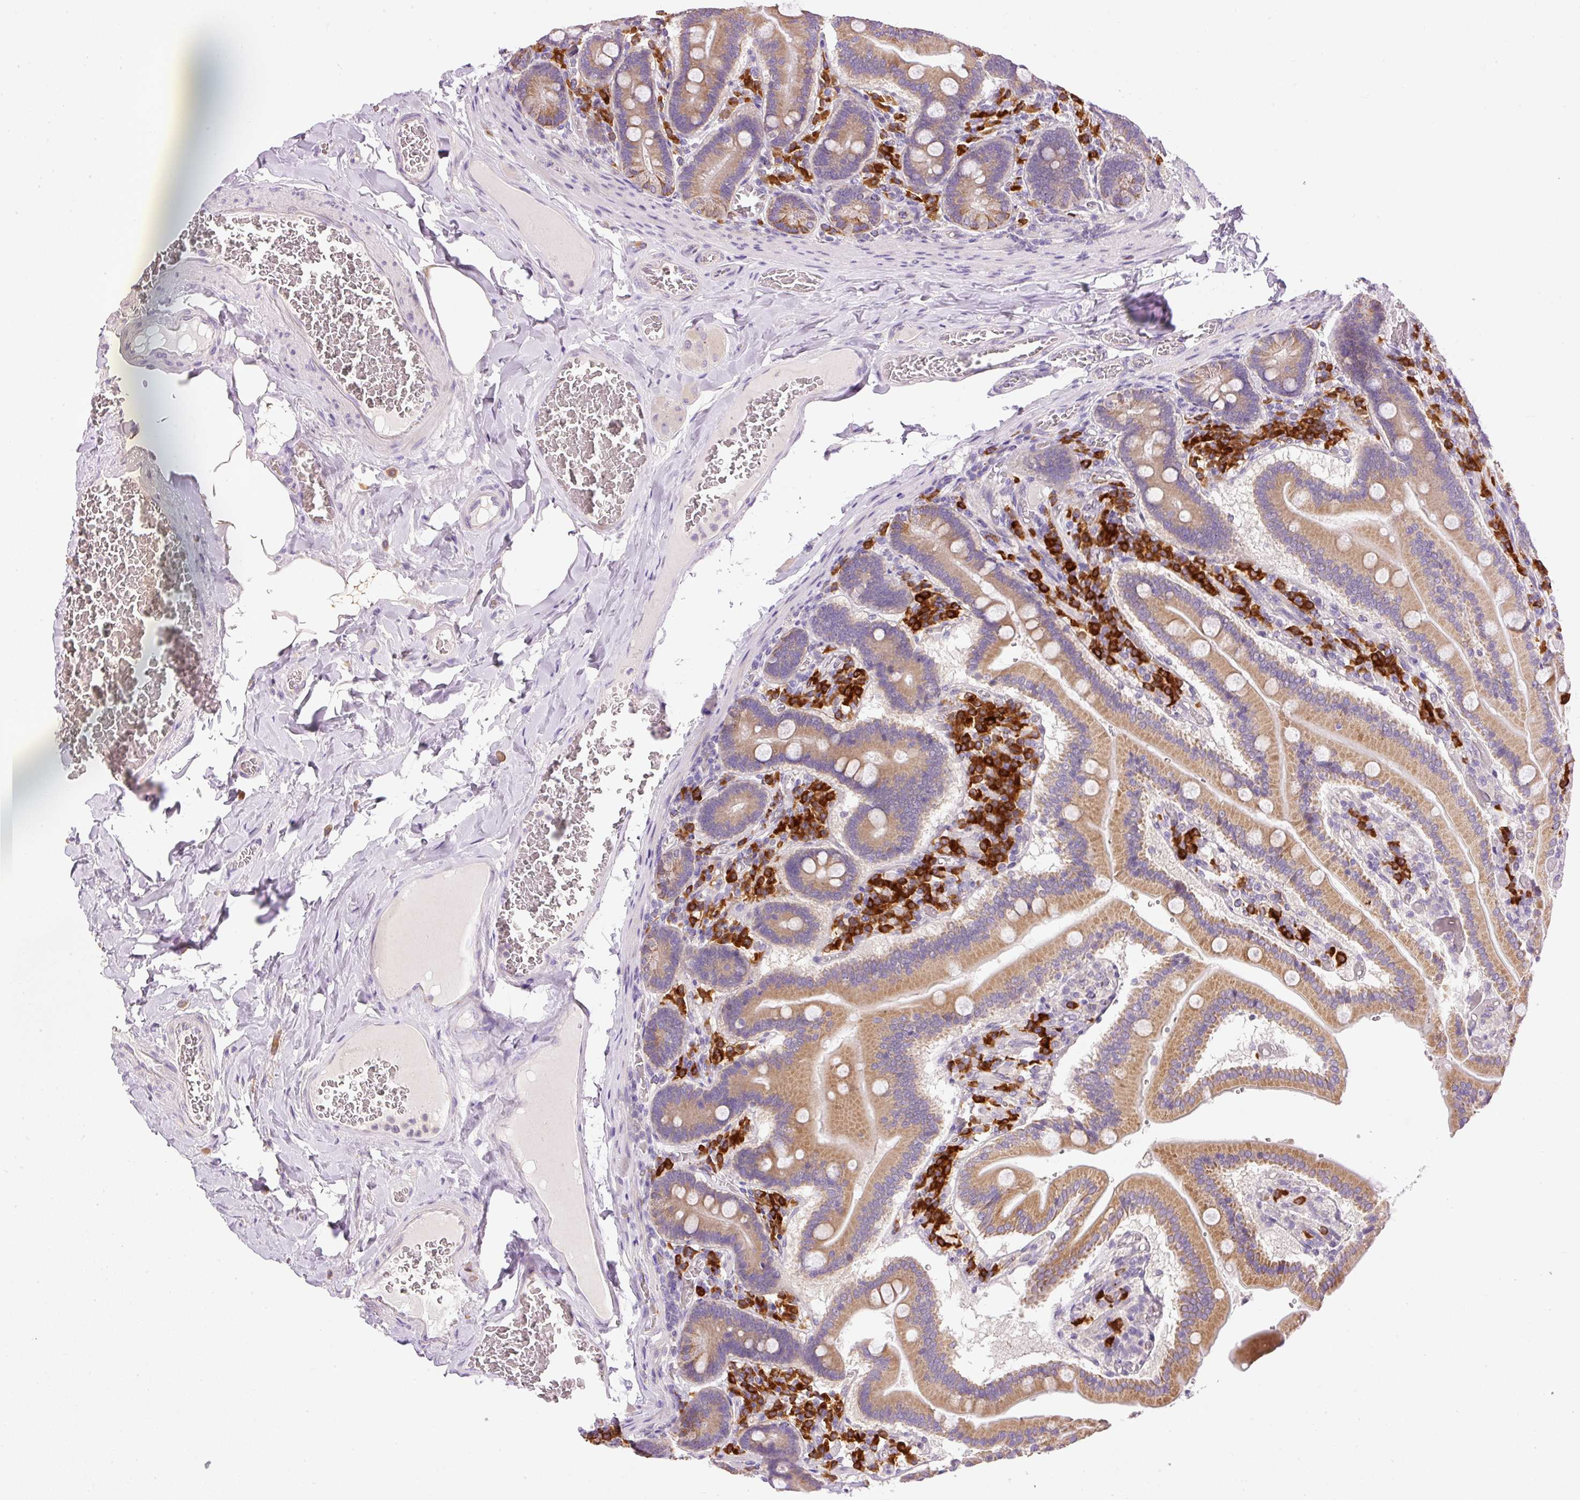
{"staining": {"intensity": "moderate", "quantity": ">75%", "location": "cytoplasmic/membranous"}, "tissue": "duodenum", "cell_type": "Glandular cells", "image_type": "normal", "snomed": [{"axis": "morphology", "description": "Normal tissue, NOS"}, {"axis": "topography", "description": "Duodenum"}], "caption": "A medium amount of moderate cytoplasmic/membranous positivity is seen in about >75% of glandular cells in unremarkable duodenum.", "gene": "PNPLA5", "patient": {"sex": "female", "age": 62}}